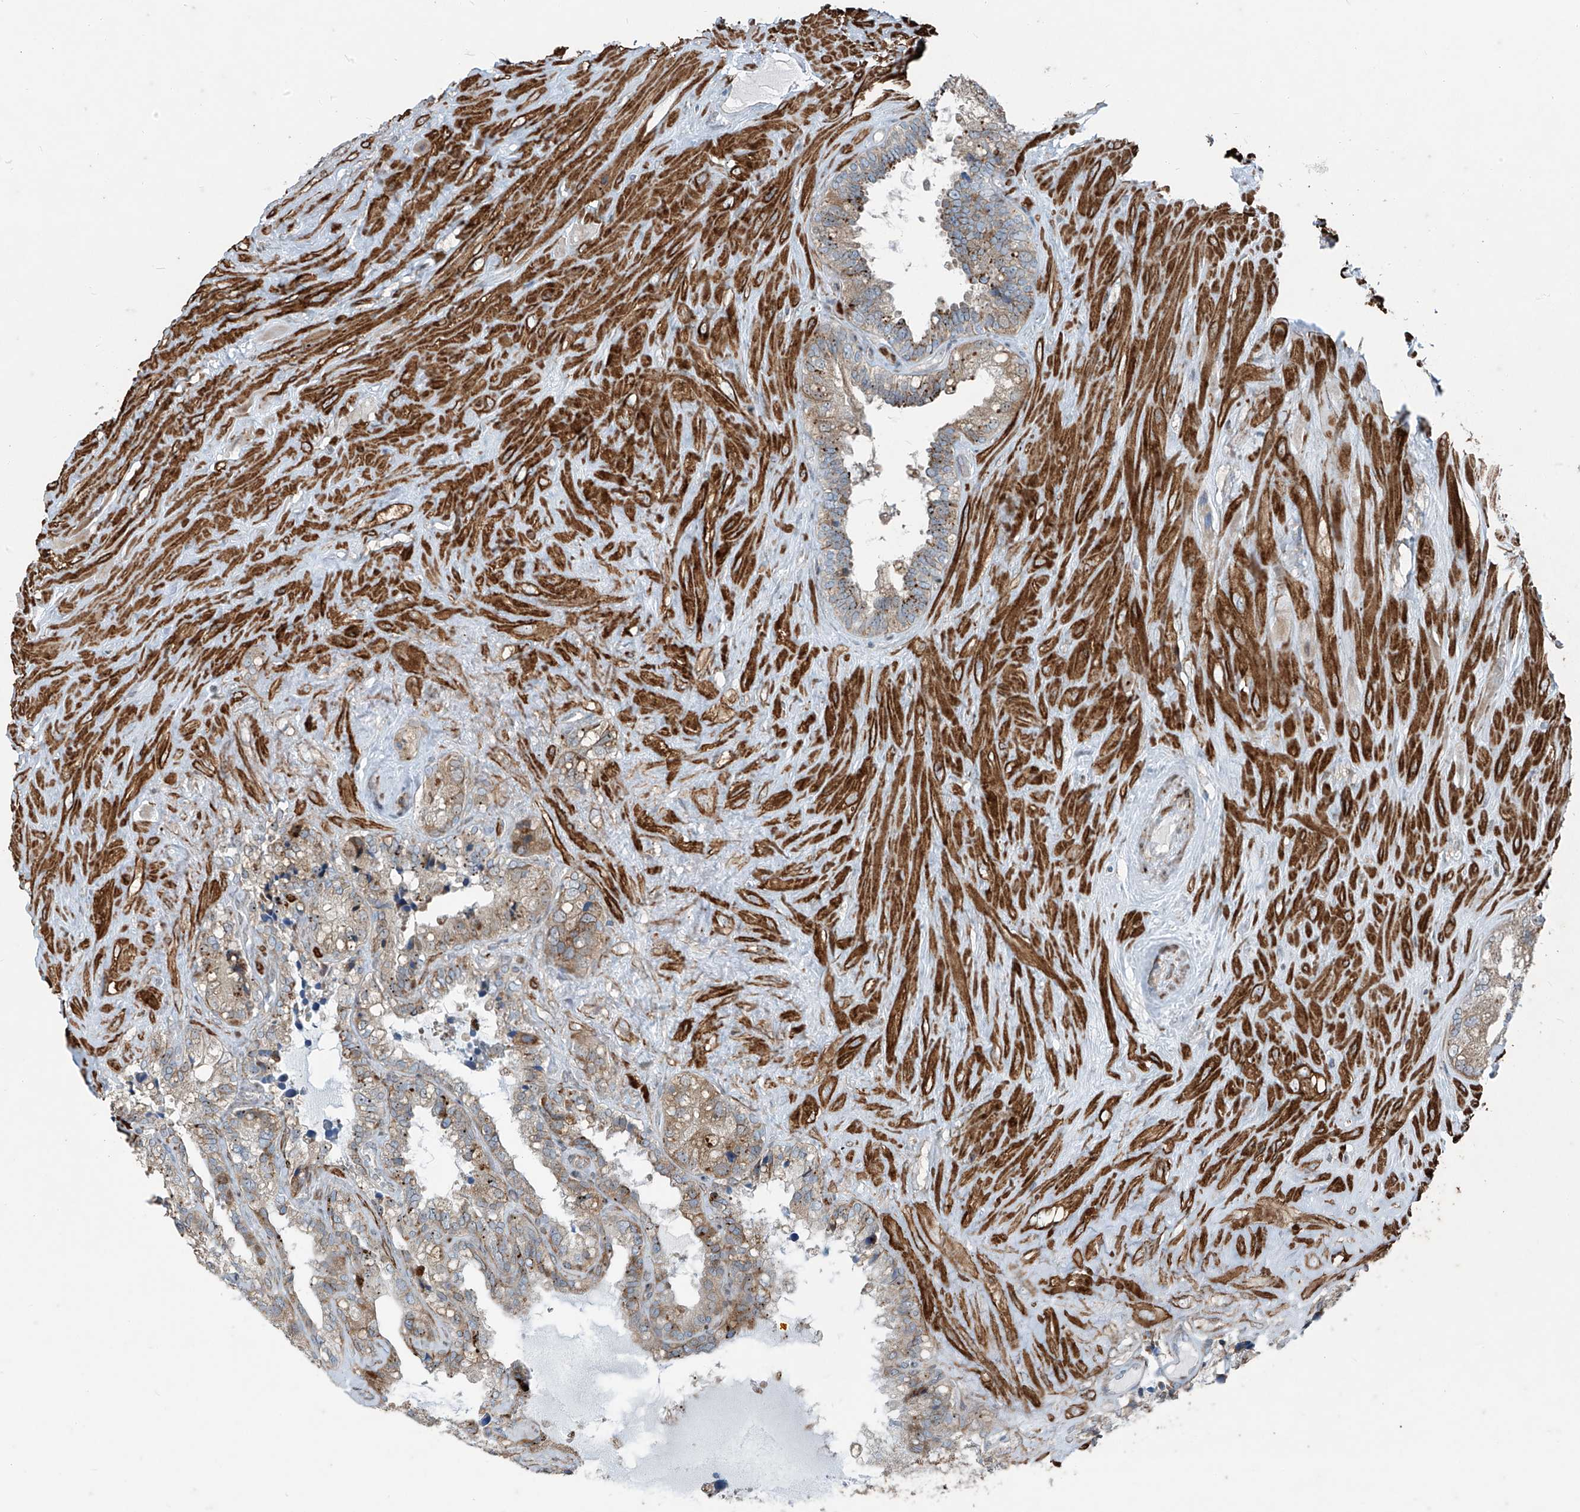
{"staining": {"intensity": "moderate", "quantity": "25%-75%", "location": "cytoplasmic/membranous"}, "tissue": "seminal vesicle", "cell_type": "Glandular cells", "image_type": "normal", "snomed": [{"axis": "morphology", "description": "Normal tissue, NOS"}, {"axis": "topography", "description": "Prostate"}, {"axis": "topography", "description": "Seminal veicle"}], "caption": "DAB (3,3'-diaminobenzidine) immunohistochemical staining of normal seminal vesicle exhibits moderate cytoplasmic/membranous protein positivity in about 25%-75% of glandular cells. Using DAB (3,3'-diaminobenzidine) (brown) and hematoxylin (blue) stains, captured at high magnification using brightfield microscopy.", "gene": "PPCS", "patient": {"sex": "male", "age": 68}}